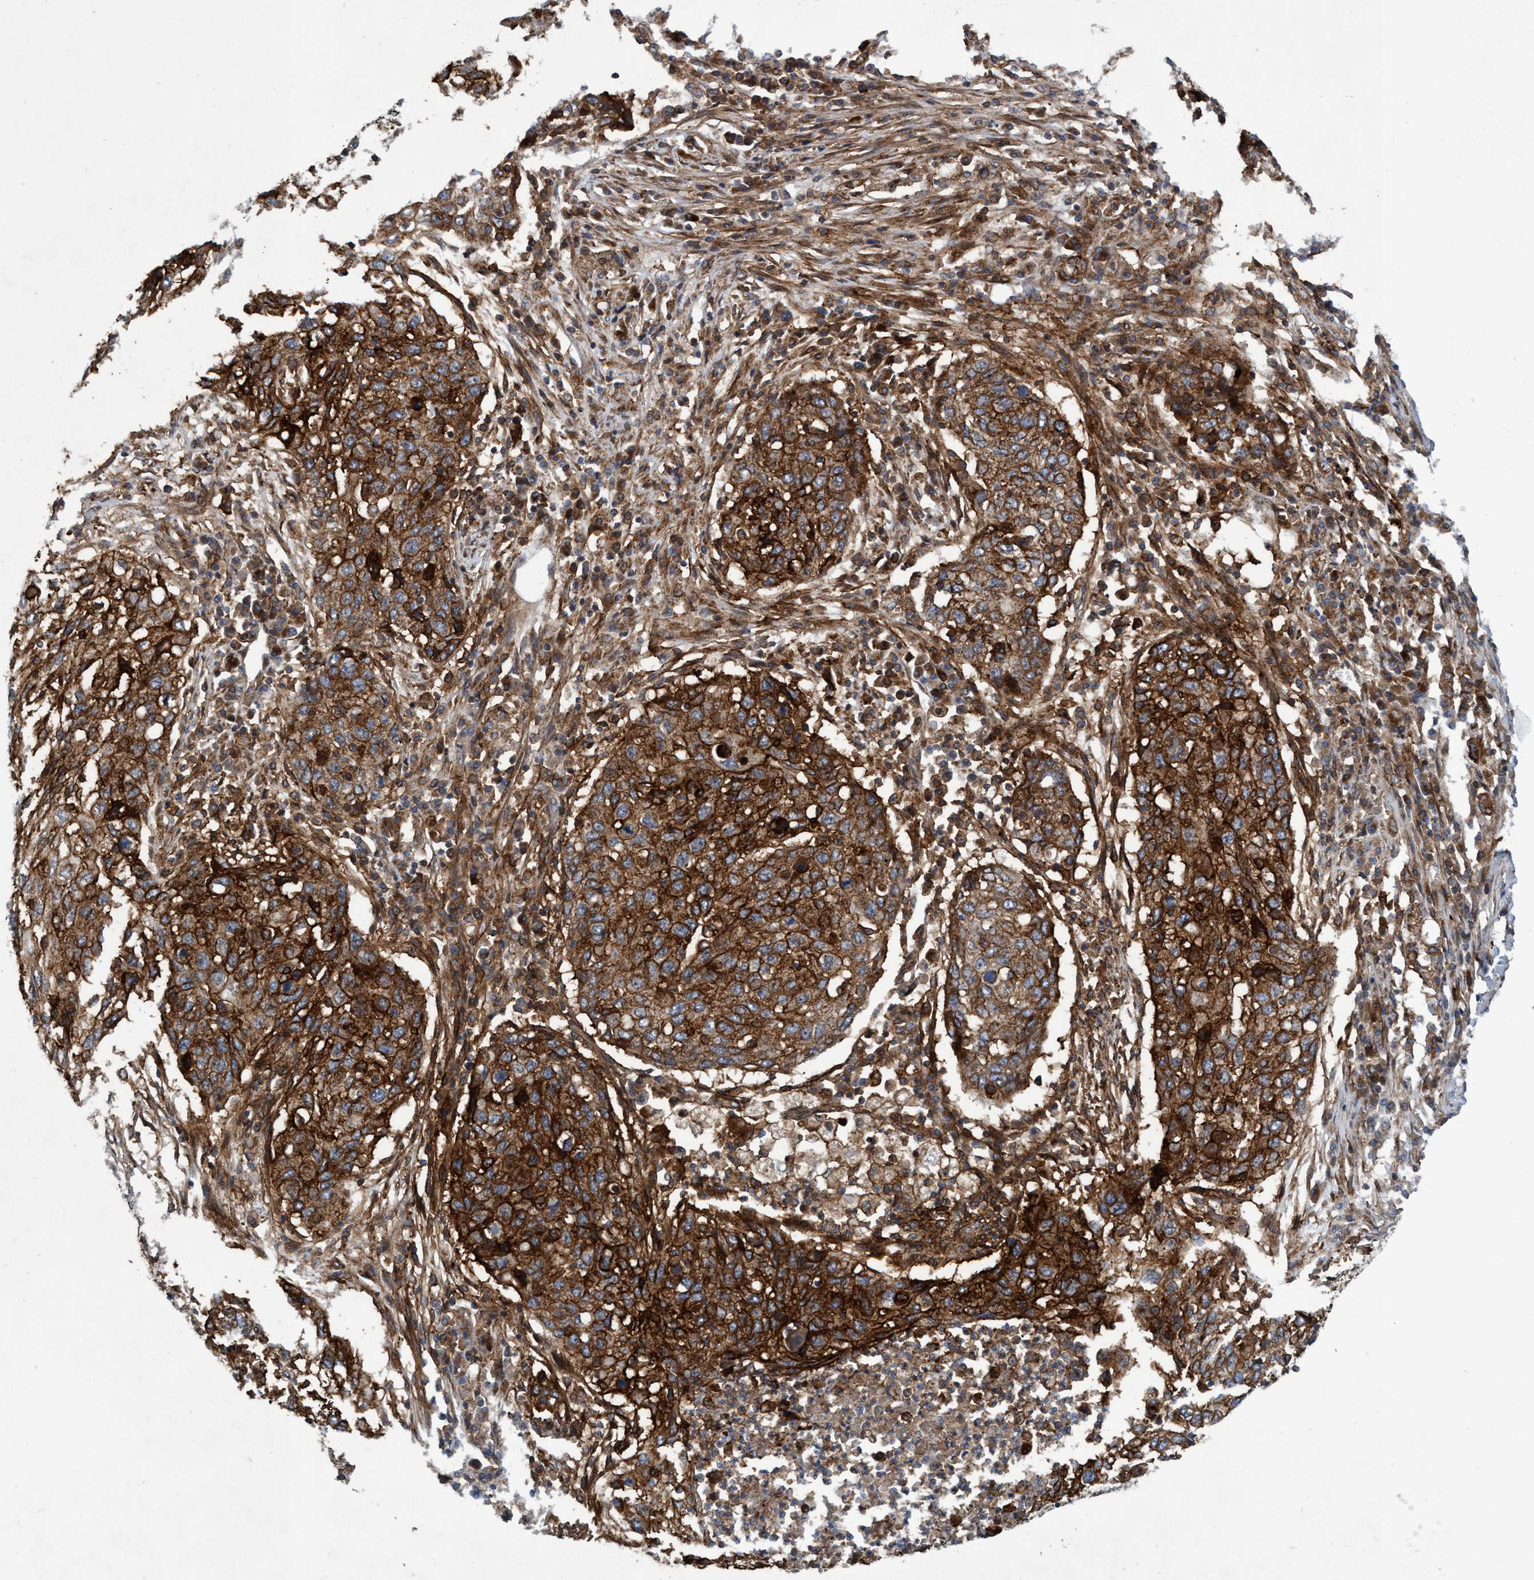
{"staining": {"intensity": "strong", "quantity": ">75%", "location": "cytoplasmic/membranous"}, "tissue": "lung cancer", "cell_type": "Tumor cells", "image_type": "cancer", "snomed": [{"axis": "morphology", "description": "Squamous cell carcinoma, NOS"}, {"axis": "topography", "description": "Lung"}], "caption": "This is an image of immunohistochemistry (IHC) staining of squamous cell carcinoma (lung), which shows strong staining in the cytoplasmic/membranous of tumor cells.", "gene": "SLC16A3", "patient": {"sex": "female", "age": 63}}